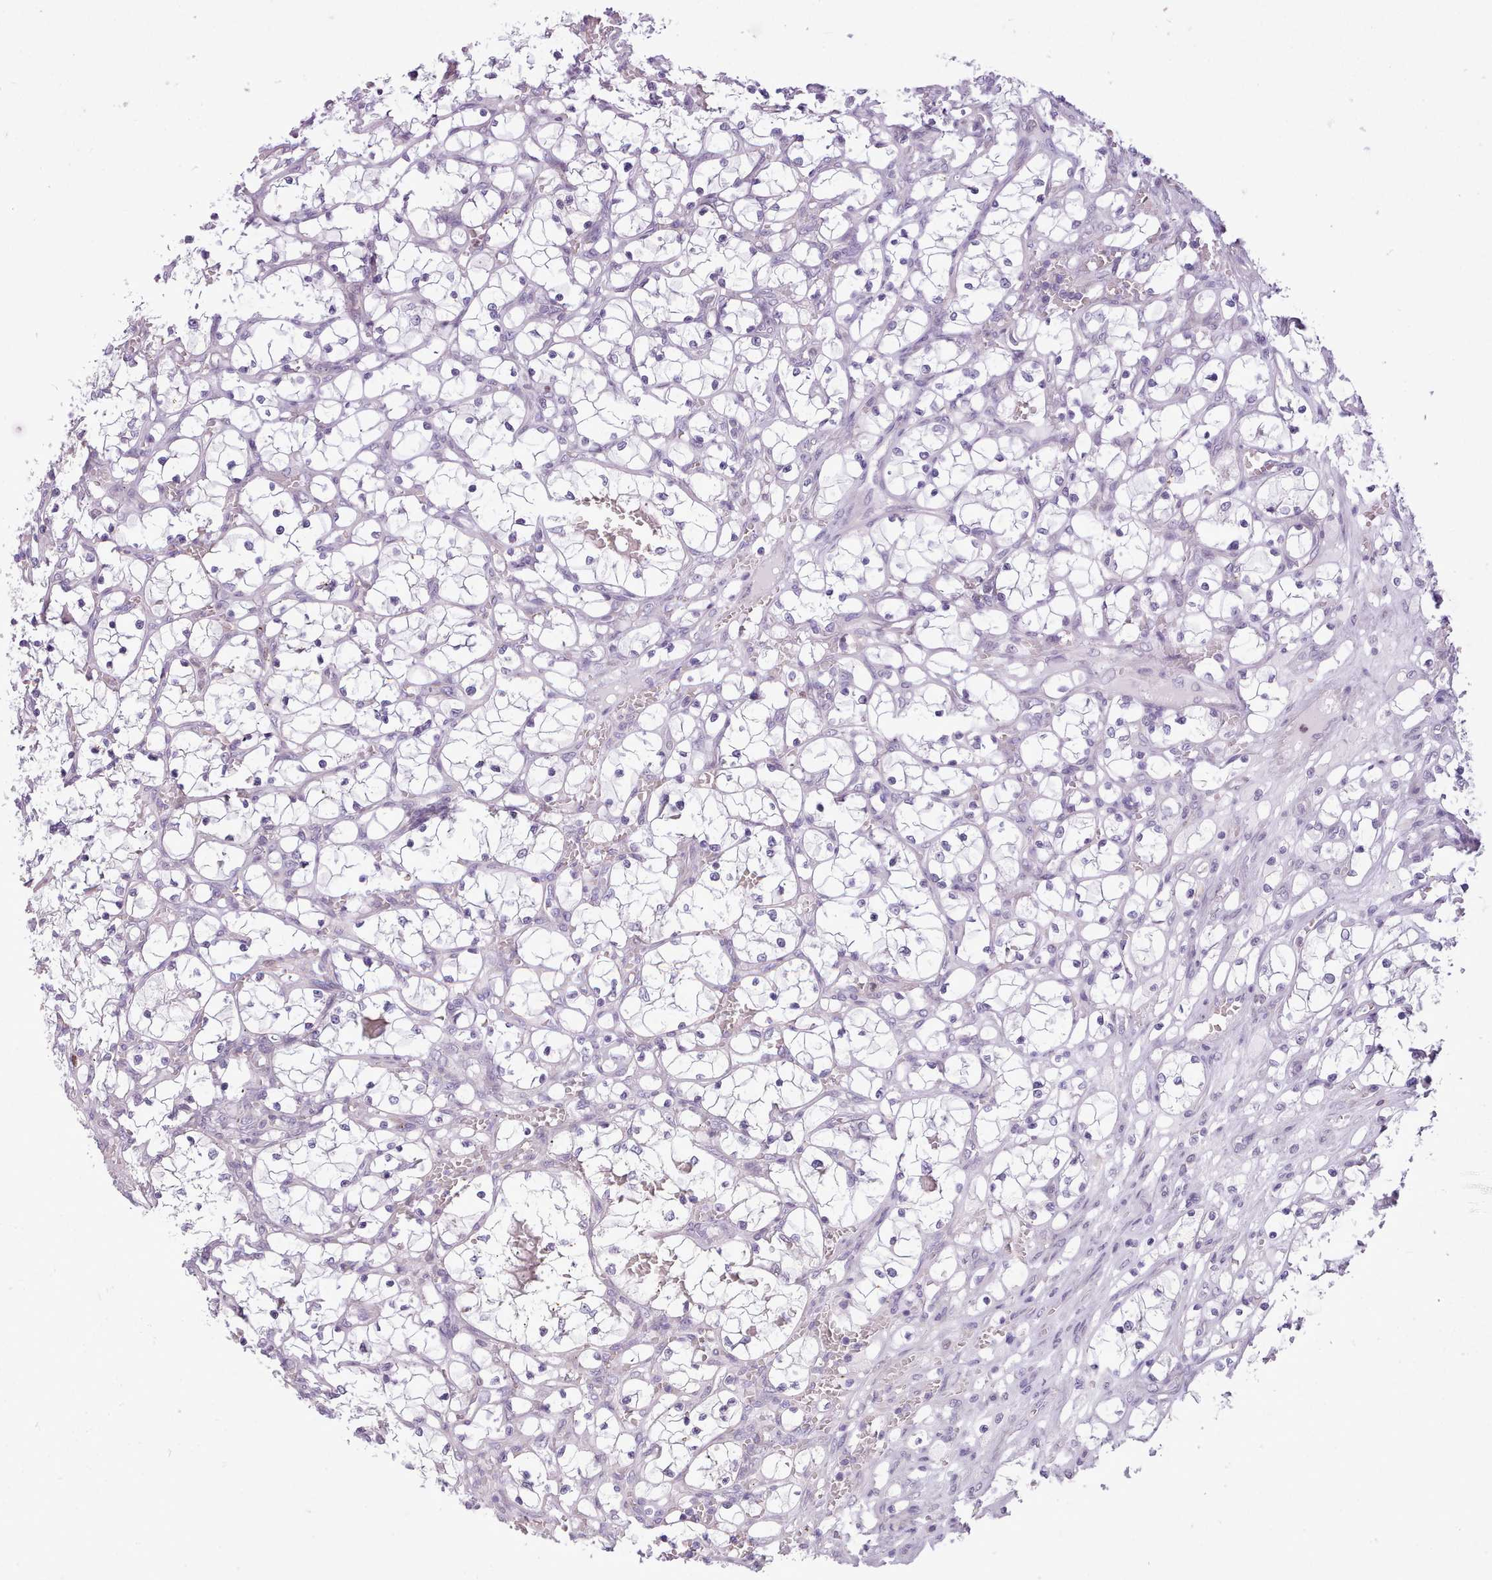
{"staining": {"intensity": "negative", "quantity": "none", "location": "none"}, "tissue": "renal cancer", "cell_type": "Tumor cells", "image_type": "cancer", "snomed": [{"axis": "morphology", "description": "Adenocarcinoma, NOS"}, {"axis": "topography", "description": "Kidney"}], "caption": "DAB (3,3'-diaminobenzidine) immunohistochemical staining of human renal cancer reveals no significant expression in tumor cells.", "gene": "SLURP1", "patient": {"sex": "female", "age": 69}}